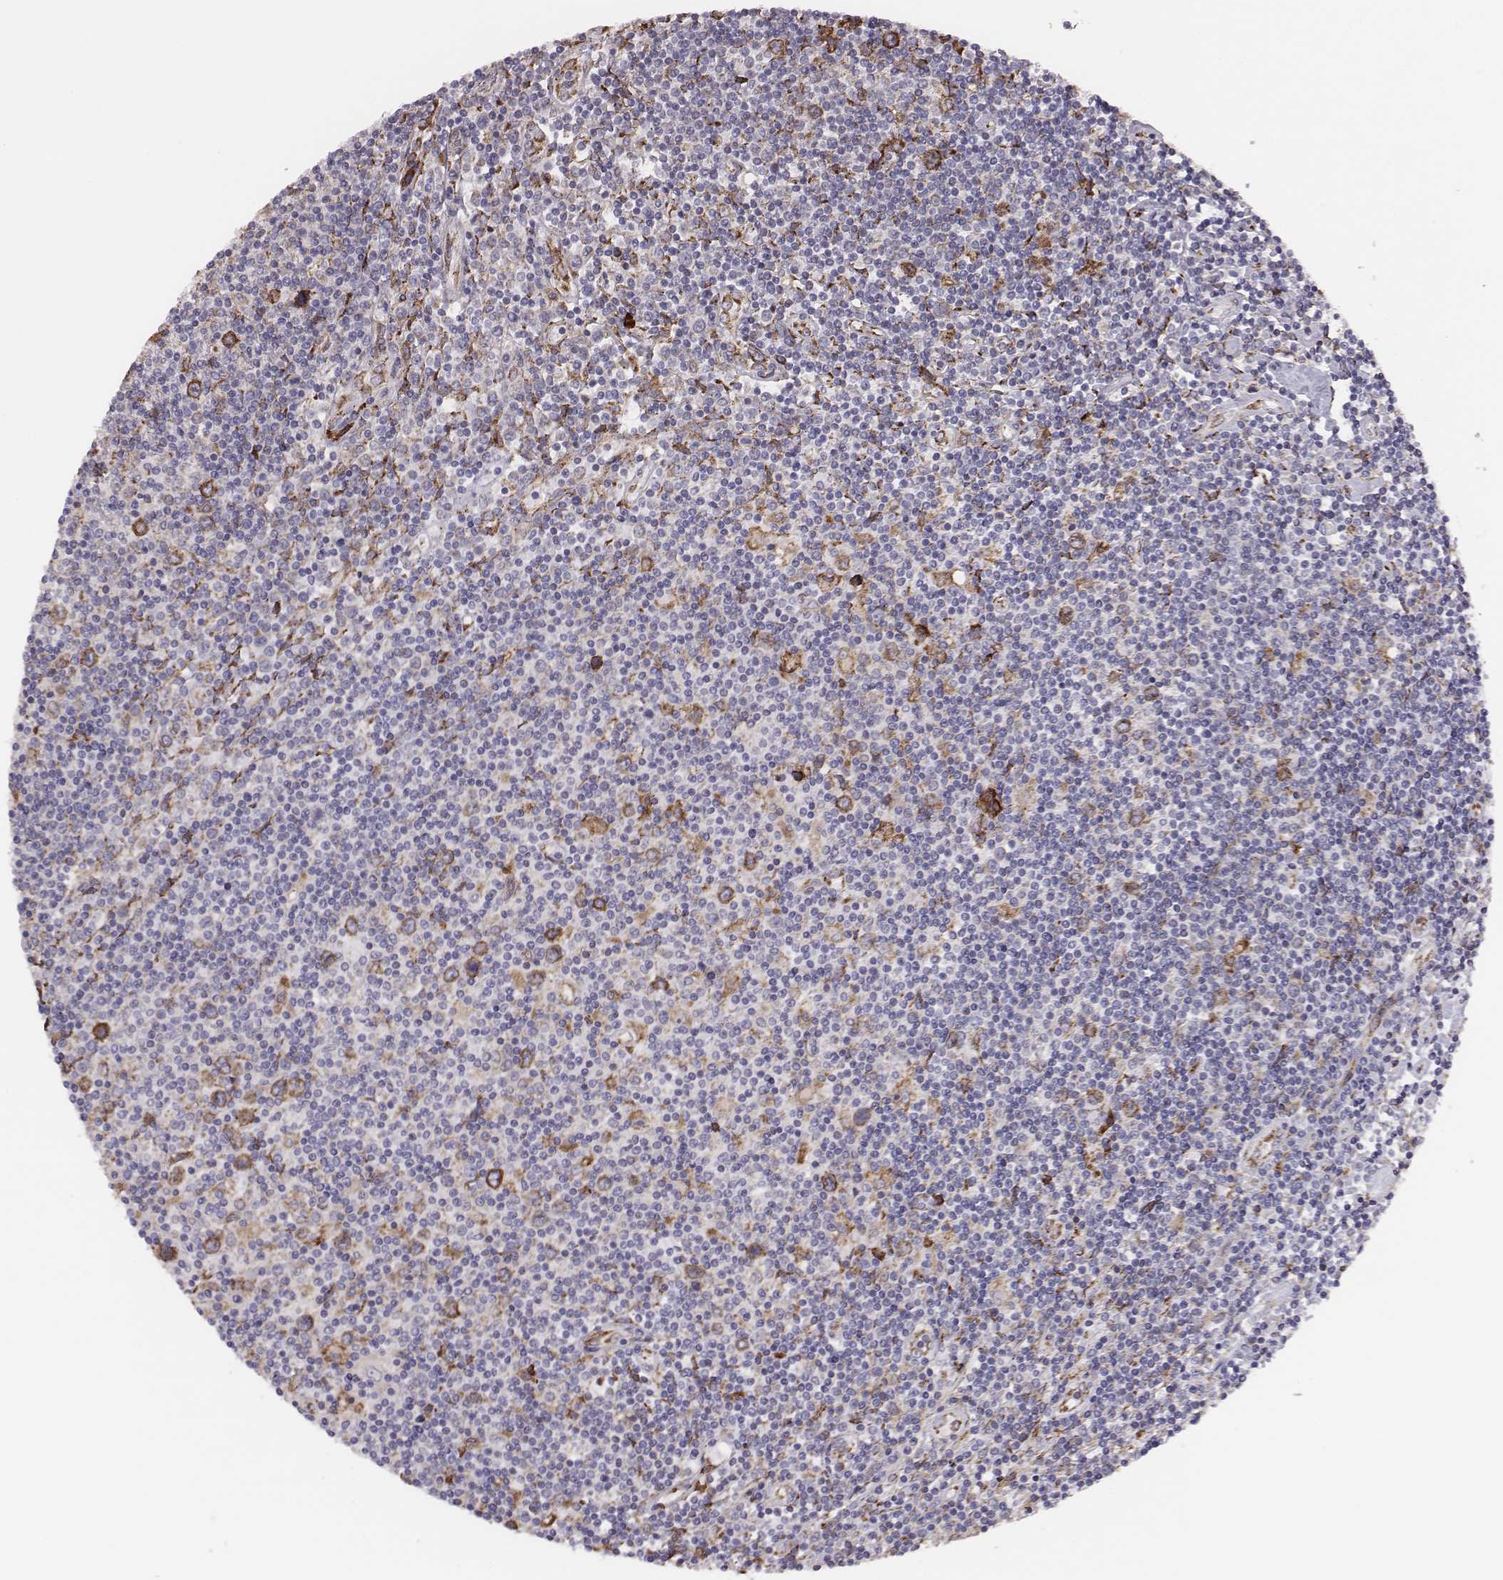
{"staining": {"intensity": "moderate", "quantity": "25%-75%", "location": "cytoplasmic/membranous"}, "tissue": "lymphoma", "cell_type": "Tumor cells", "image_type": "cancer", "snomed": [{"axis": "morphology", "description": "Hodgkin's disease, NOS"}, {"axis": "topography", "description": "Lymph node"}], "caption": "Brown immunohistochemical staining in human Hodgkin's disease displays moderate cytoplasmic/membranous positivity in about 25%-75% of tumor cells.", "gene": "SELENOI", "patient": {"sex": "male", "age": 40}}